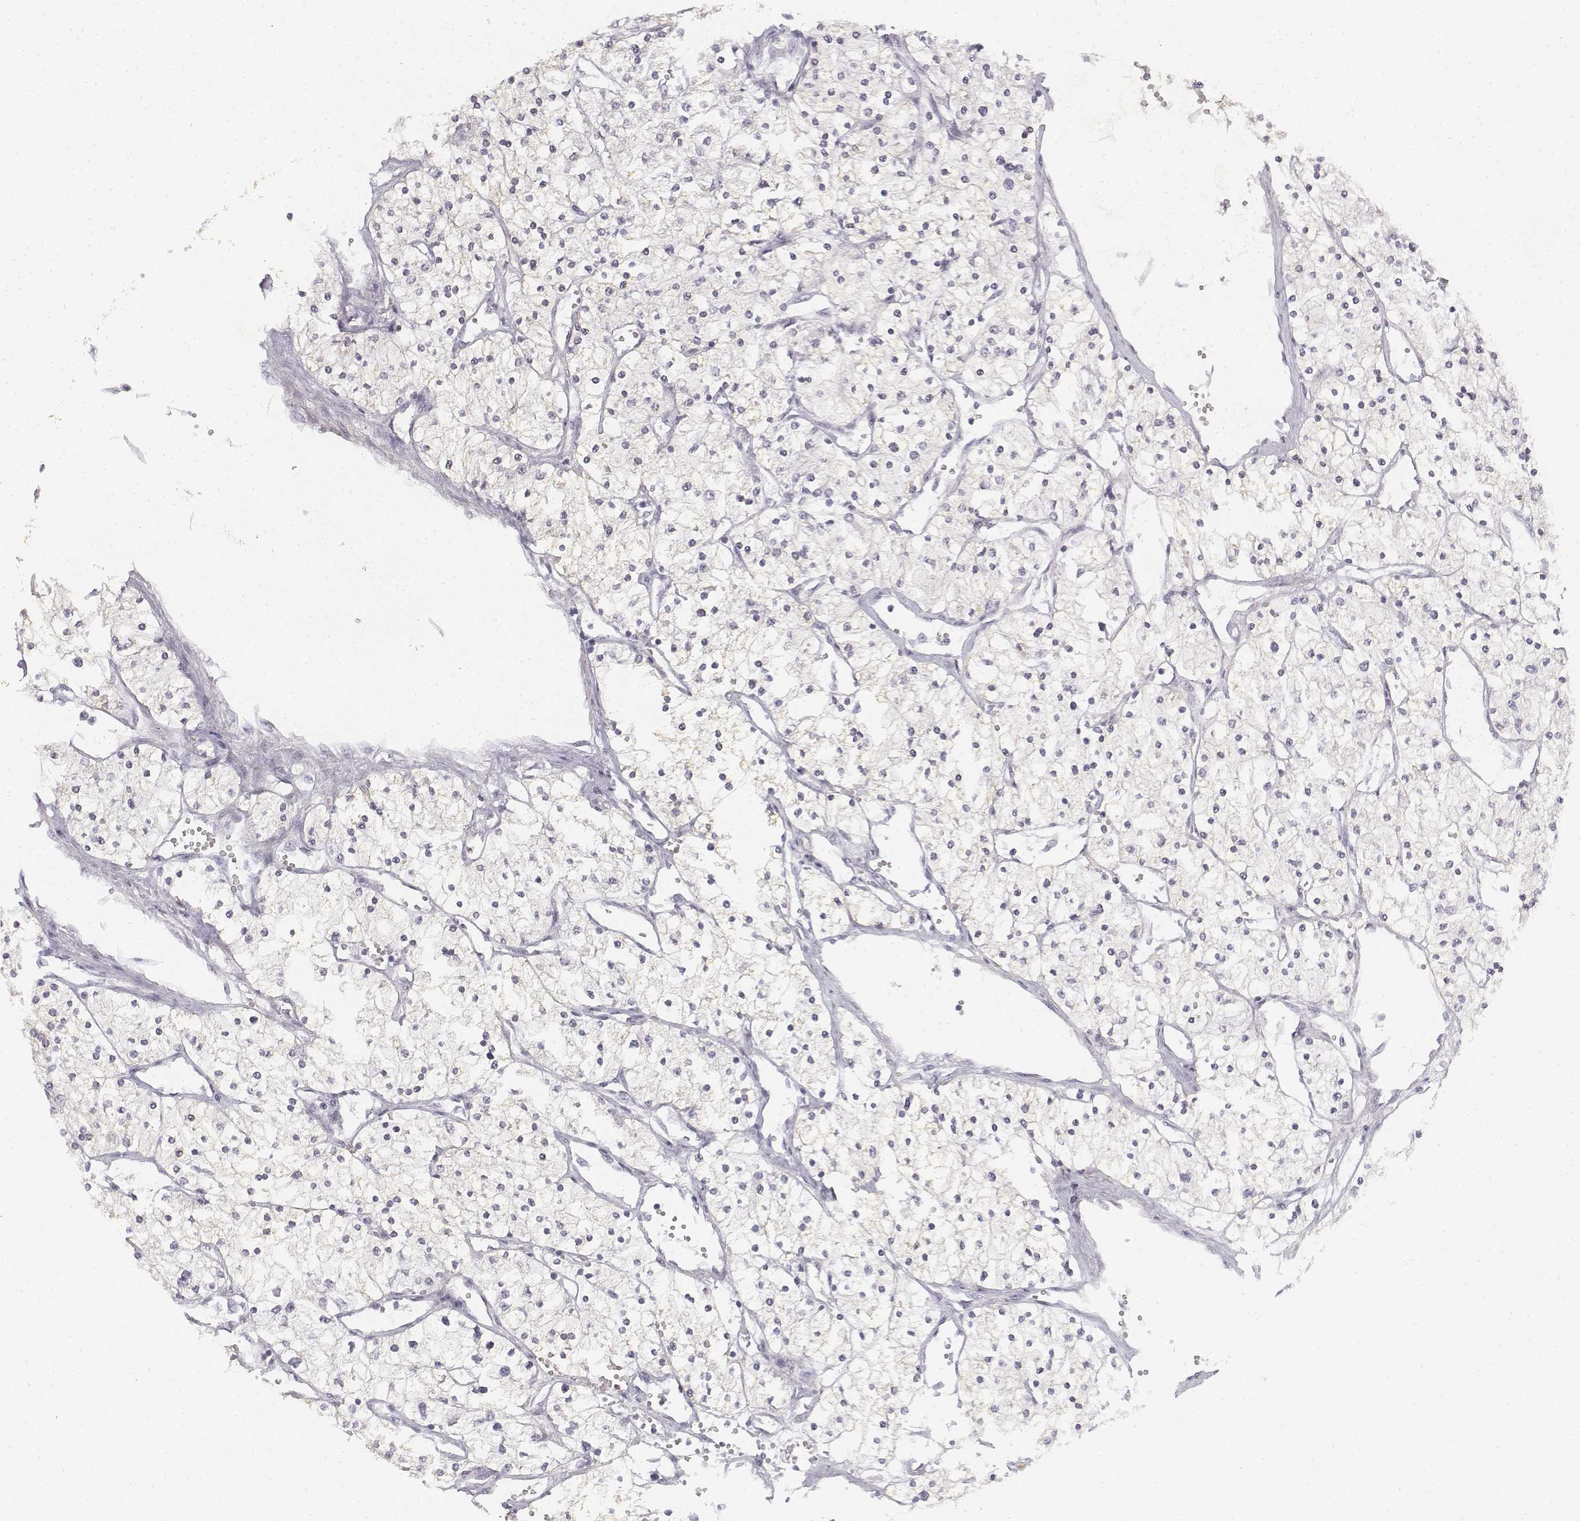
{"staining": {"intensity": "negative", "quantity": "none", "location": "none"}, "tissue": "renal cancer", "cell_type": "Tumor cells", "image_type": "cancer", "snomed": [{"axis": "morphology", "description": "Adenocarcinoma, NOS"}, {"axis": "topography", "description": "Kidney"}], "caption": "Tumor cells show no significant positivity in renal cancer (adenocarcinoma).", "gene": "KRT84", "patient": {"sex": "male", "age": 80}}